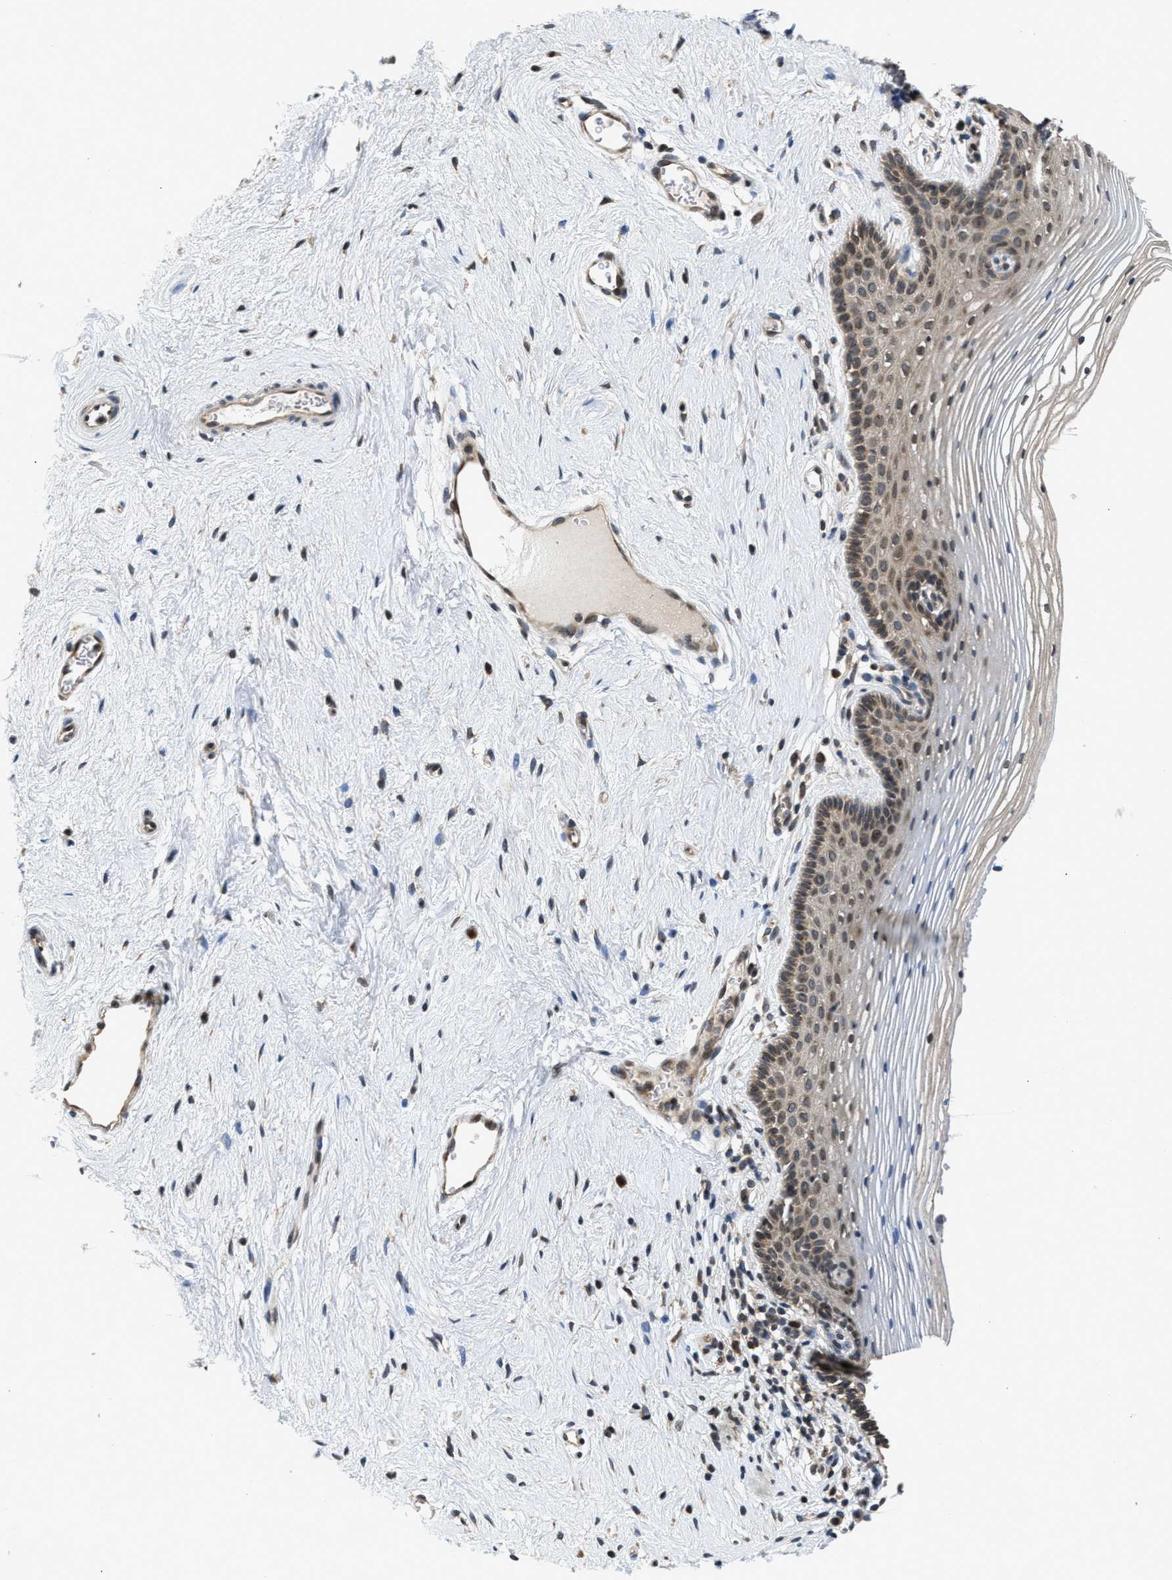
{"staining": {"intensity": "moderate", "quantity": "25%-75%", "location": "cytoplasmic/membranous,nuclear"}, "tissue": "vagina", "cell_type": "Squamous epithelial cells", "image_type": "normal", "snomed": [{"axis": "morphology", "description": "Normal tissue, NOS"}, {"axis": "topography", "description": "Vagina"}], "caption": "Squamous epithelial cells demonstrate medium levels of moderate cytoplasmic/membranous,nuclear positivity in approximately 25%-75% of cells in normal human vagina.", "gene": "RAB29", "patient": {"sex": "female", "age": 32}}